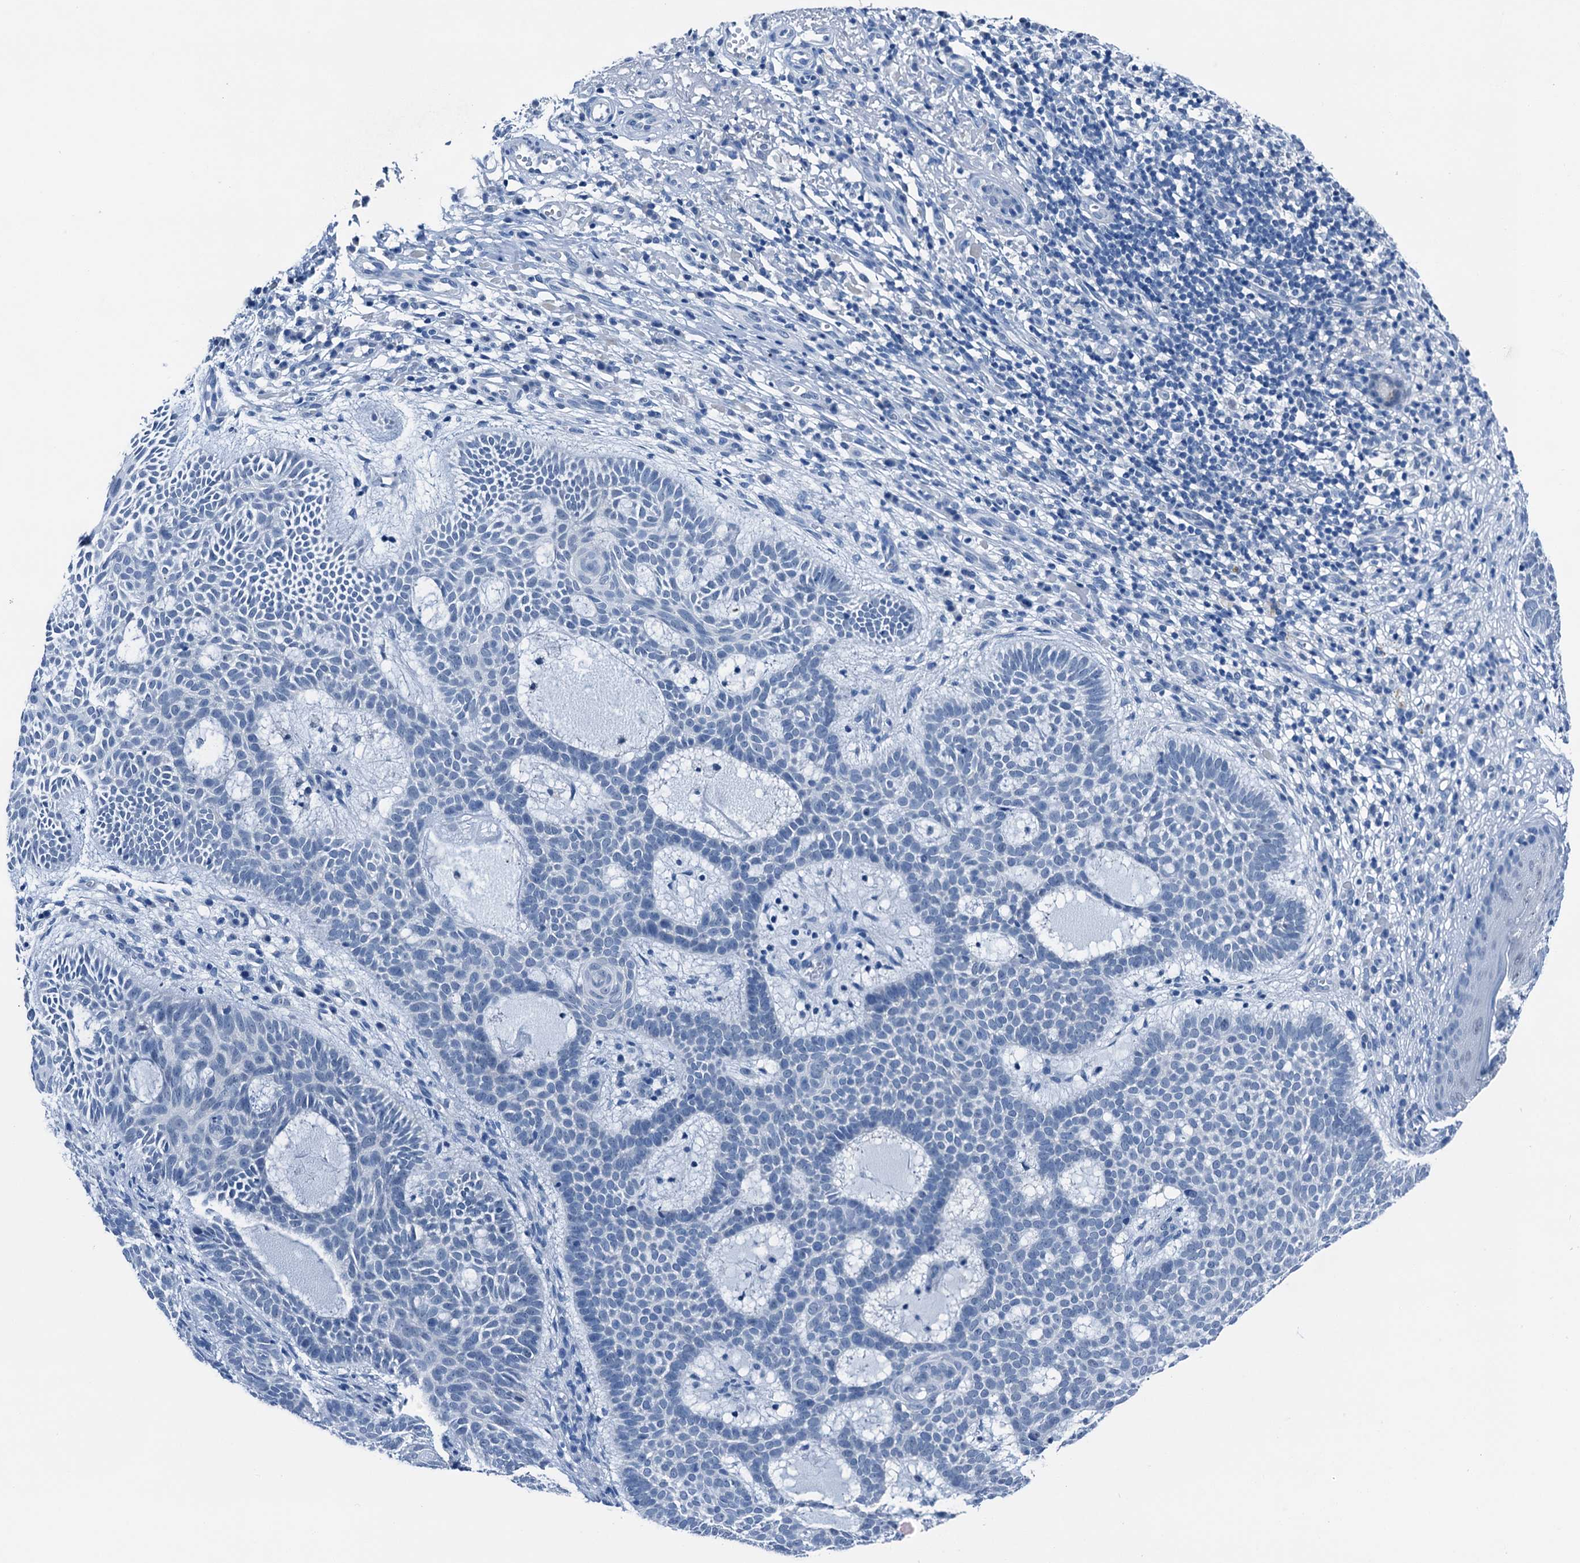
{"staining": {"intensity": "negative", "quantity": "none", "location": "none"}, "tissue": "skin cancer", "cell_type": "Tumor cells", "image_type": "cancer", "snomed": [{"axis": "morphology", "description": "Basal cell carcinoma"}, {"axis": "topography", "description": "Skin"}], "caption": "Protein analysis of skin cancer (basal cell carcinoma) displays no significant expression in tumor cells.", "gene": "CBLN3", "patient": {"sex": "male", "age": 85}}